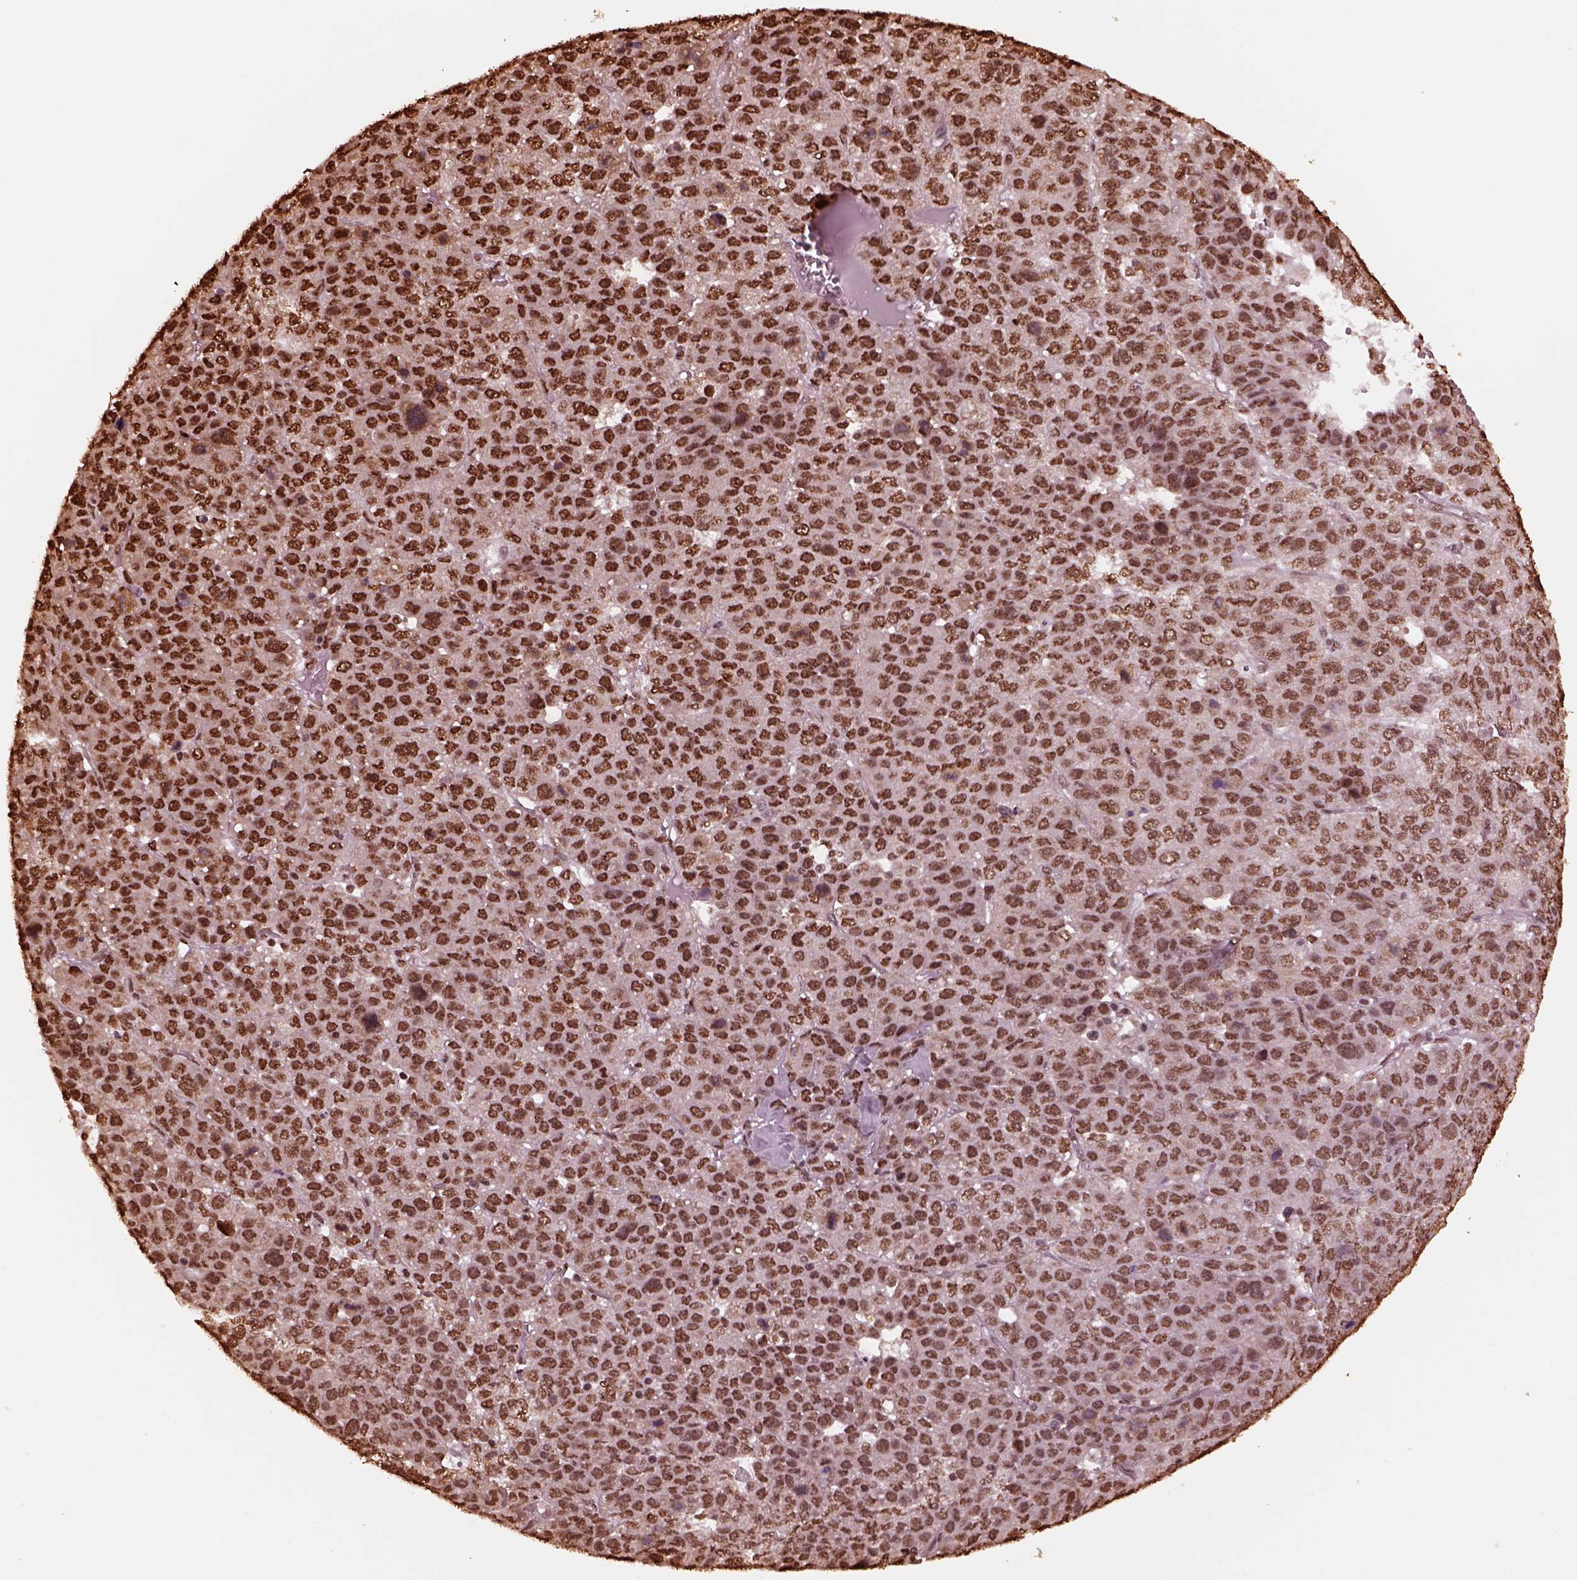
{"staining": {"intensity": "strong", "quantity": ">75%", "location": "nuclear"}, "tissue": "liver cancer", "cell_type": "Tumor cells", "image_type": "cancer", "snomed": [{"axis": "morphology", "description": "Carcinoma, Hepatocellular, NOS"}, {"axis": "topography", "description": "Liver"}], "caption": "Tumor cells reveal high levels of strong nuclear expression in about >75% of cells in human liver hepatocellular carcinoma.", "gene": "NSD1", "patient": {"sex": "male", "age": 69}}